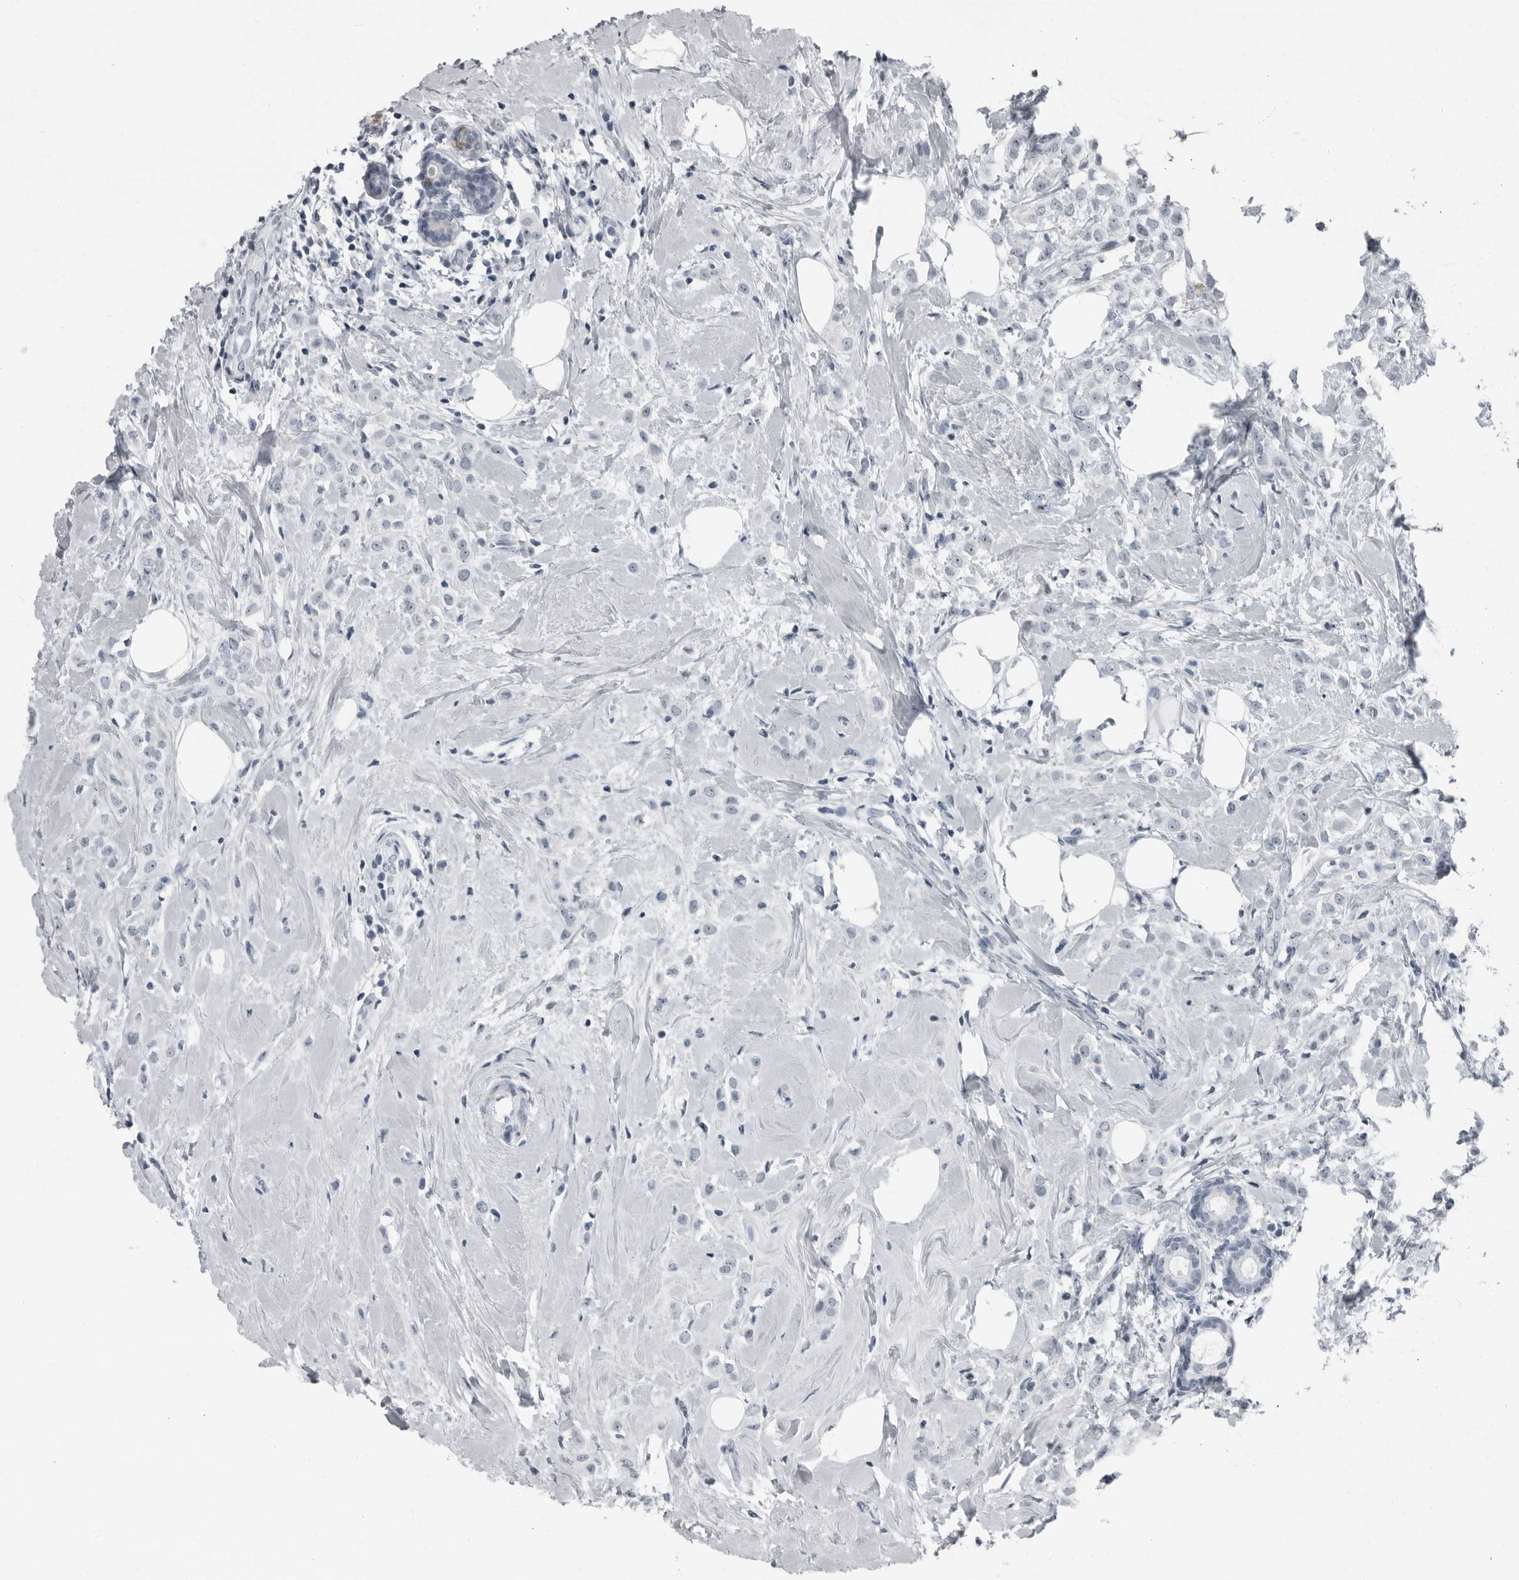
{"staining": {"intensity": "negative", "quantity": "none", "location": "none"}, "tissue": "breast cancer", "cell_type": "Tumor cells", "image_type": "cancer", "snomed": [{"axis": "morphology", "description": "Lobular carcinoma"}, {"axis": "topography", "description": "Breast"}], "caption": "Lobular carcinoma (breast) stained for a protein using immunohistochemistry displays no expression tumor cells.", "gene": "PDCD11", "patient": {"sex": "female", "age": 47}}